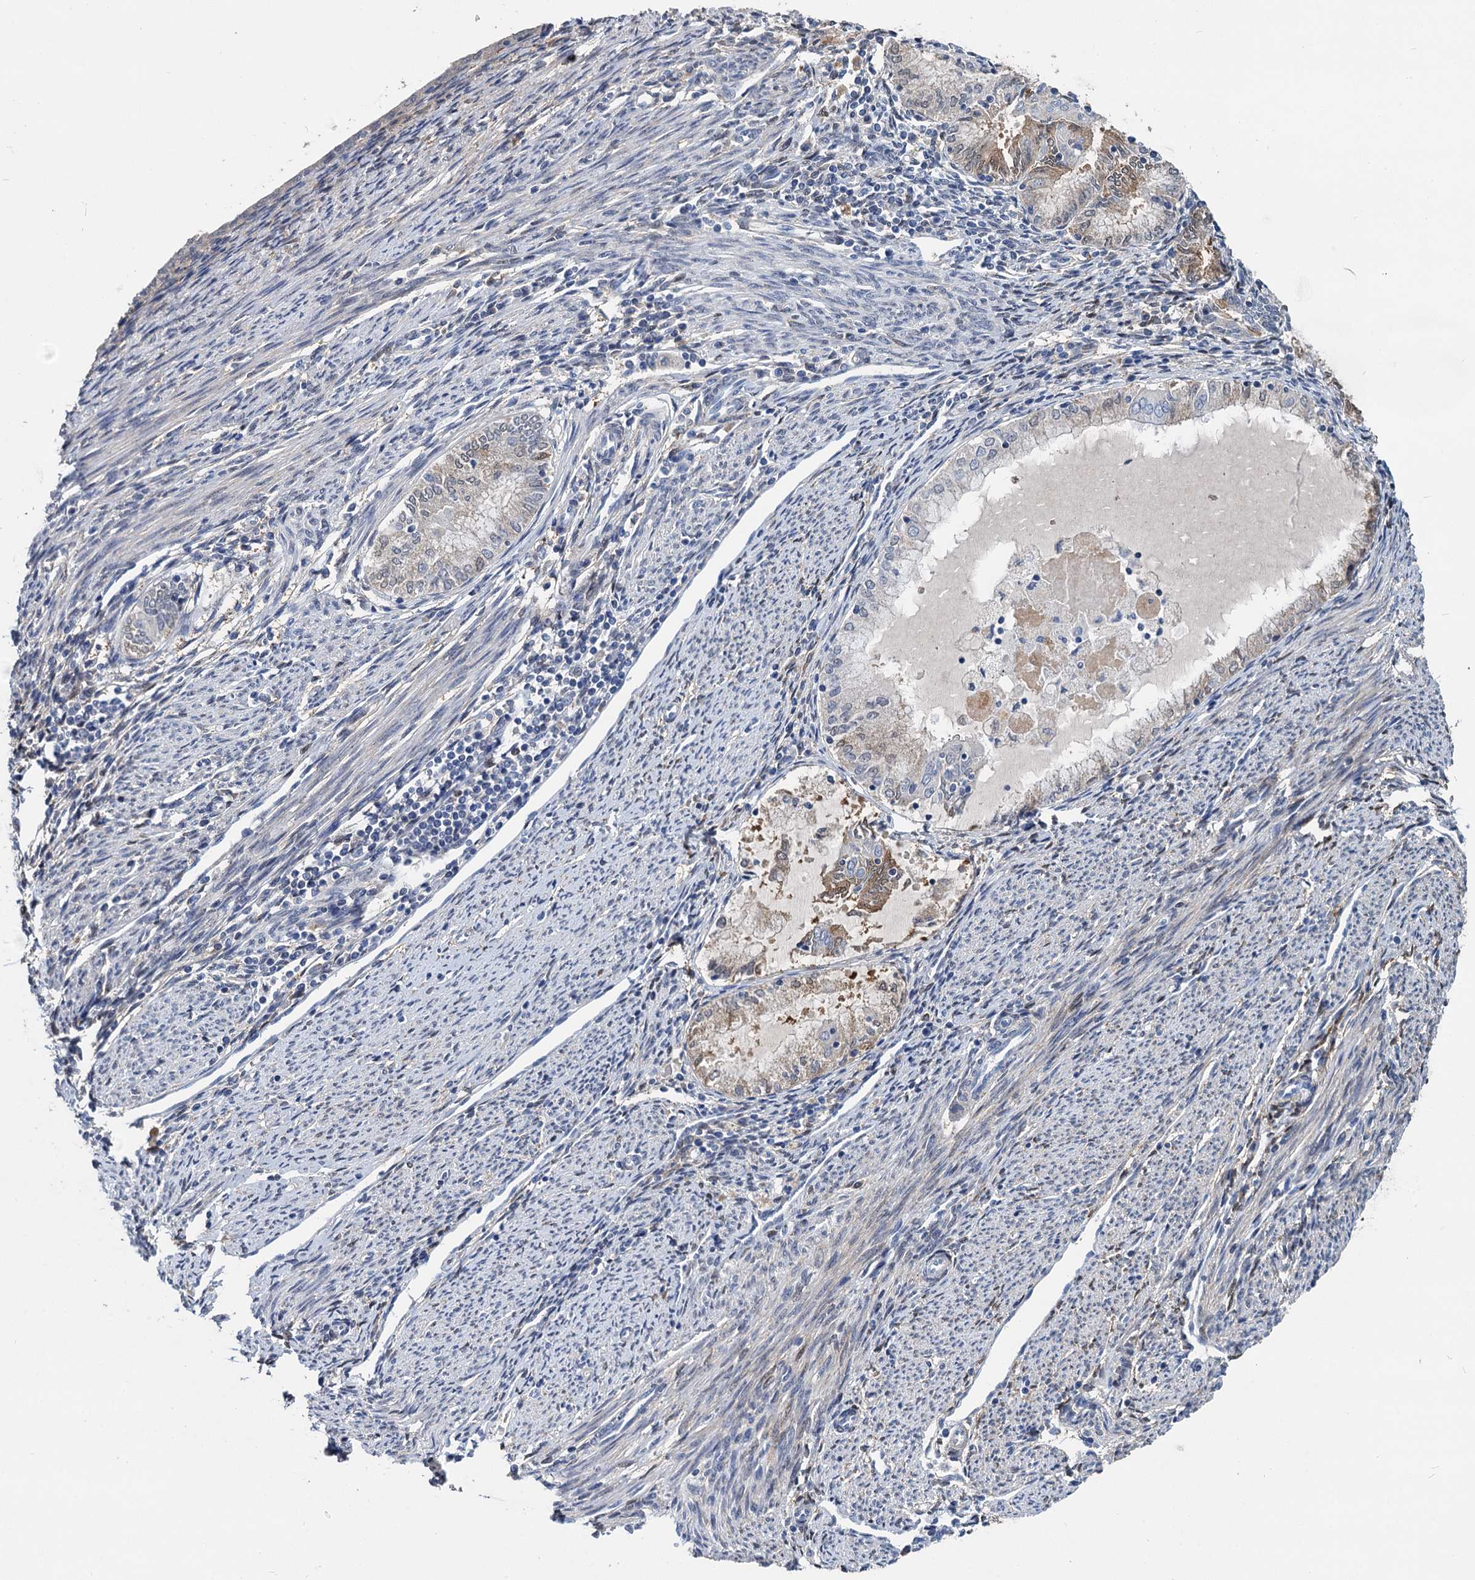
{"staining": {"intensity": "weak", "quantity": "<25%", "location": "cytoplasmic/membranous"}, "tissue": "endometrial cancer", "cell_type": "Tumor cells", "image_type": "cancer", "snomed": [{"axis": "morphology", "description": "Adenocarcinoma, NOS"}, {"axis": "topography", "description": "Endometrium"}], "caption": "Endometrial adenocarcinoma was stained to show a protein in brown. There is no significant expression in tumor cells.", "gene": "GSTM3", "patient": {"sex": "female", "age": 79}}